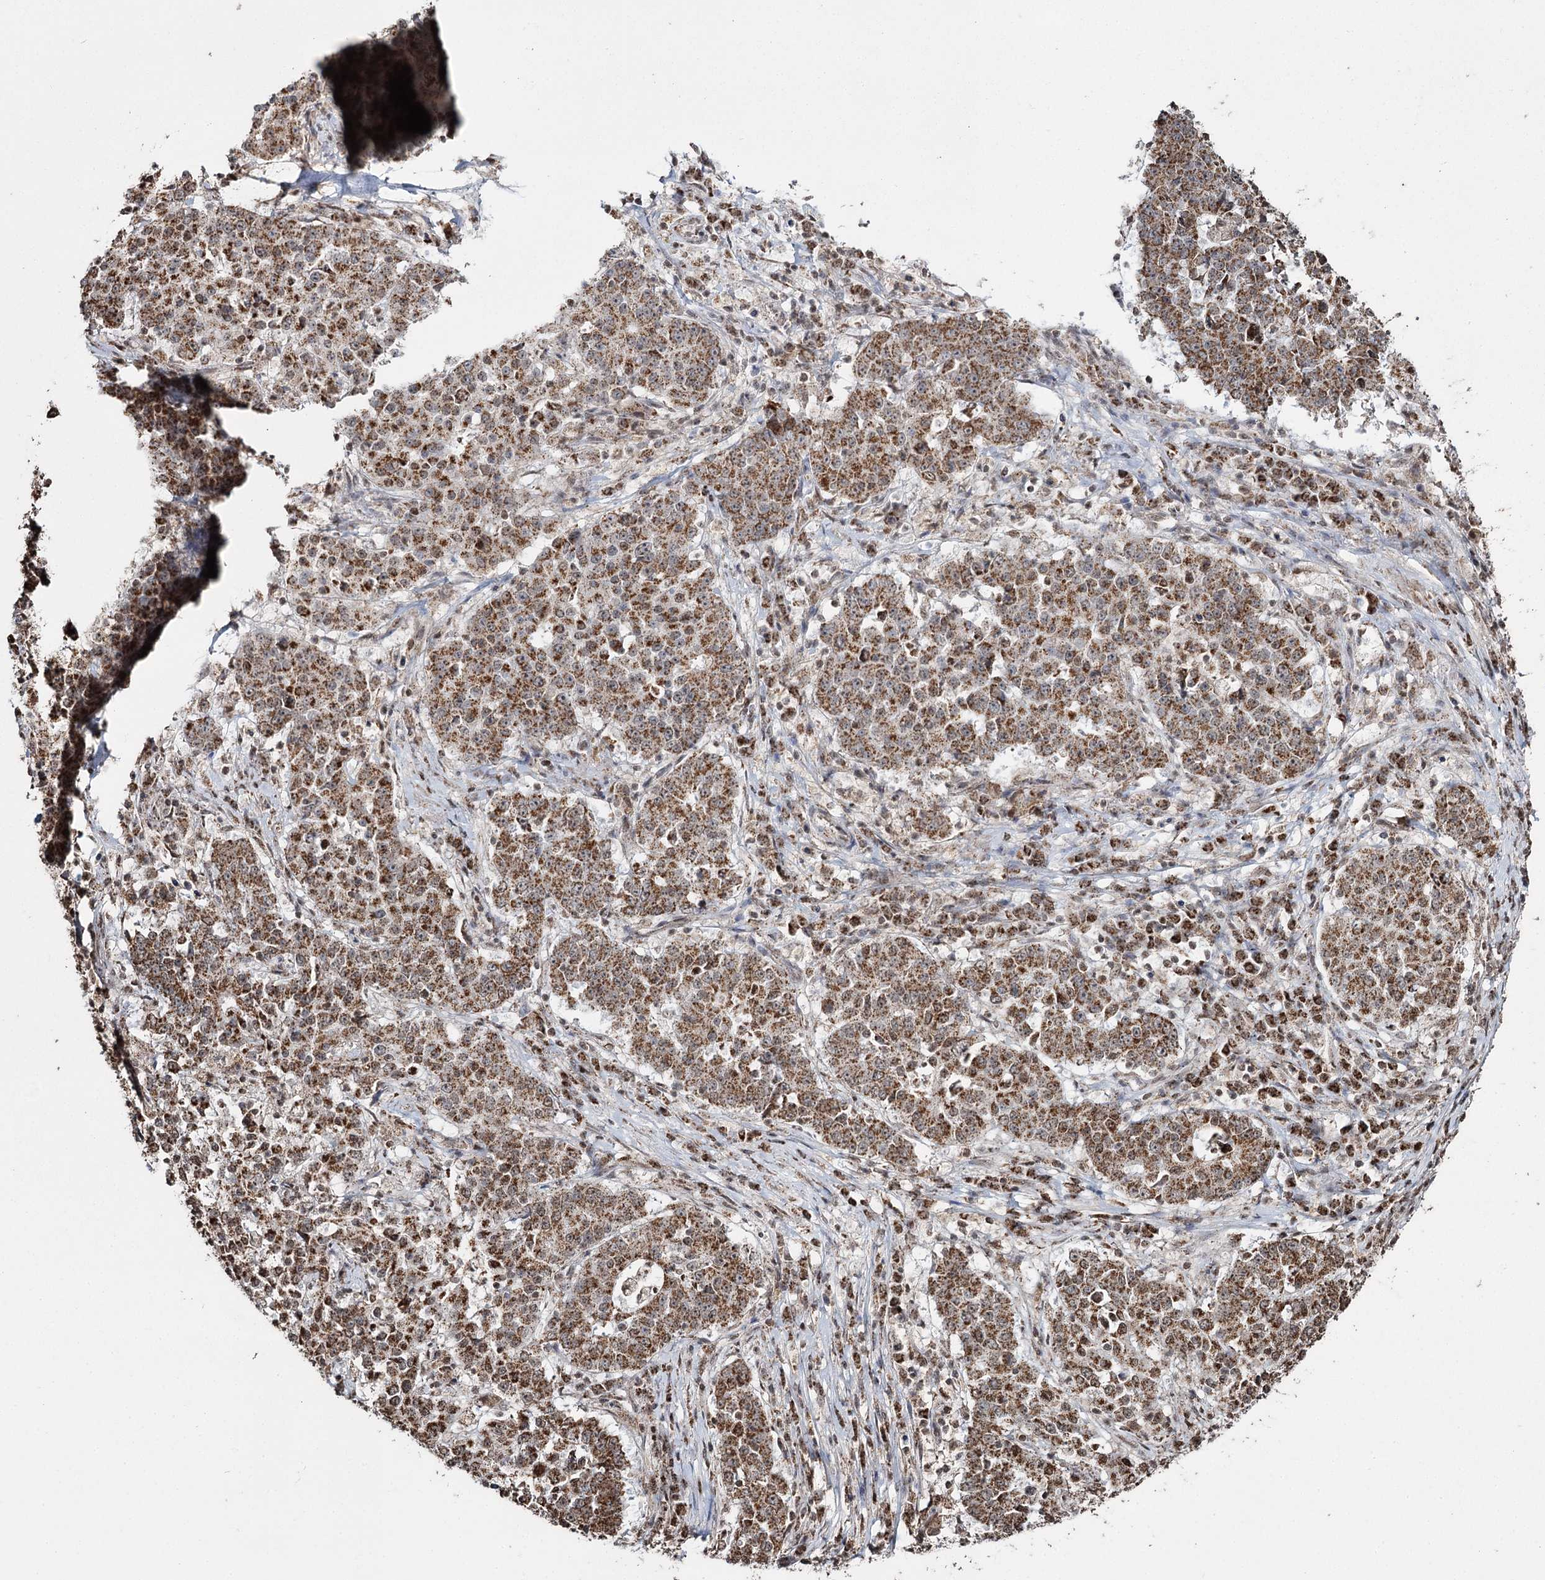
{"staining": {"intensity": "moderate", "quantity": ">75%", "location": "cytoplasmic/membranous"}, "tissue": "stomach cancer", "cell_type": "Tumor cells", "image_type": "cancer", "snomed": [{"axis": "morphology", "description": "Adenocarcinoma, NOS"}, {"axis": "topography", "description": "Stomach"}], "caption": "Stomach cancer (adenocarcinoma) stained with IHC shows moderate cytoplasmic/membranous positivity in approximately >75% of tumor cells. The staining was performed using DAB (3,3'-diaminobenzidine), with brown indicating positive protein expression. Nuclei are stained blue with hematoxylin.", "gene": "PDHX", "patient": {"sex": "male", "age": 59}}